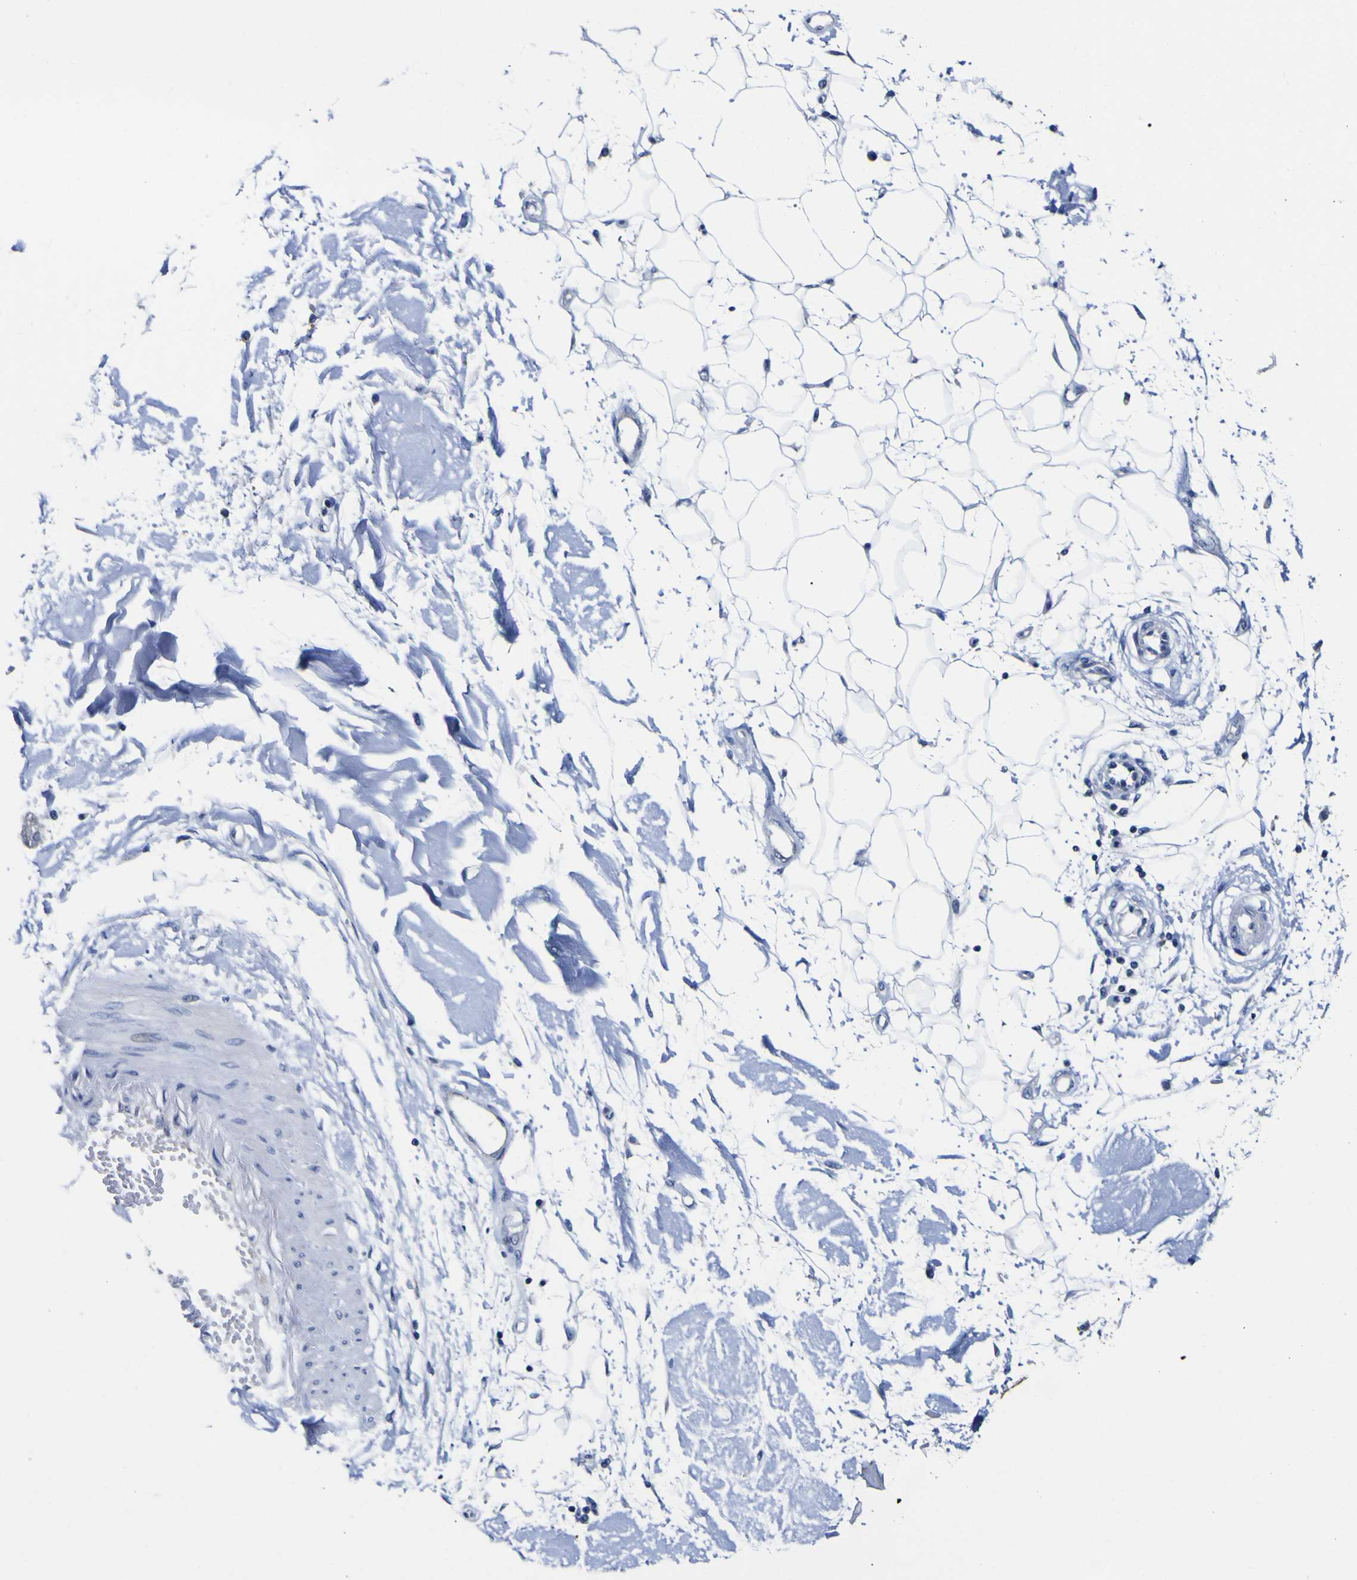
{"staining": {"intensity": "negative", "quantity": "none", "location": "none"}, "tissue": "adipose tissue", "cell_type": "Adipocytes", "image_type": "normal", "snomed": [{"axis": "morphology", "description": "Squamous cell carcinoma, NOS"}, {"axis": "topography", "description": "Skin"}], "caption": "The histopathology image shows no significant expression in adipocytes of adipose tissue. Nuclei are stained in blue.", "gene": "CASP6", "patient": {"sex": "male", "age": 83}}